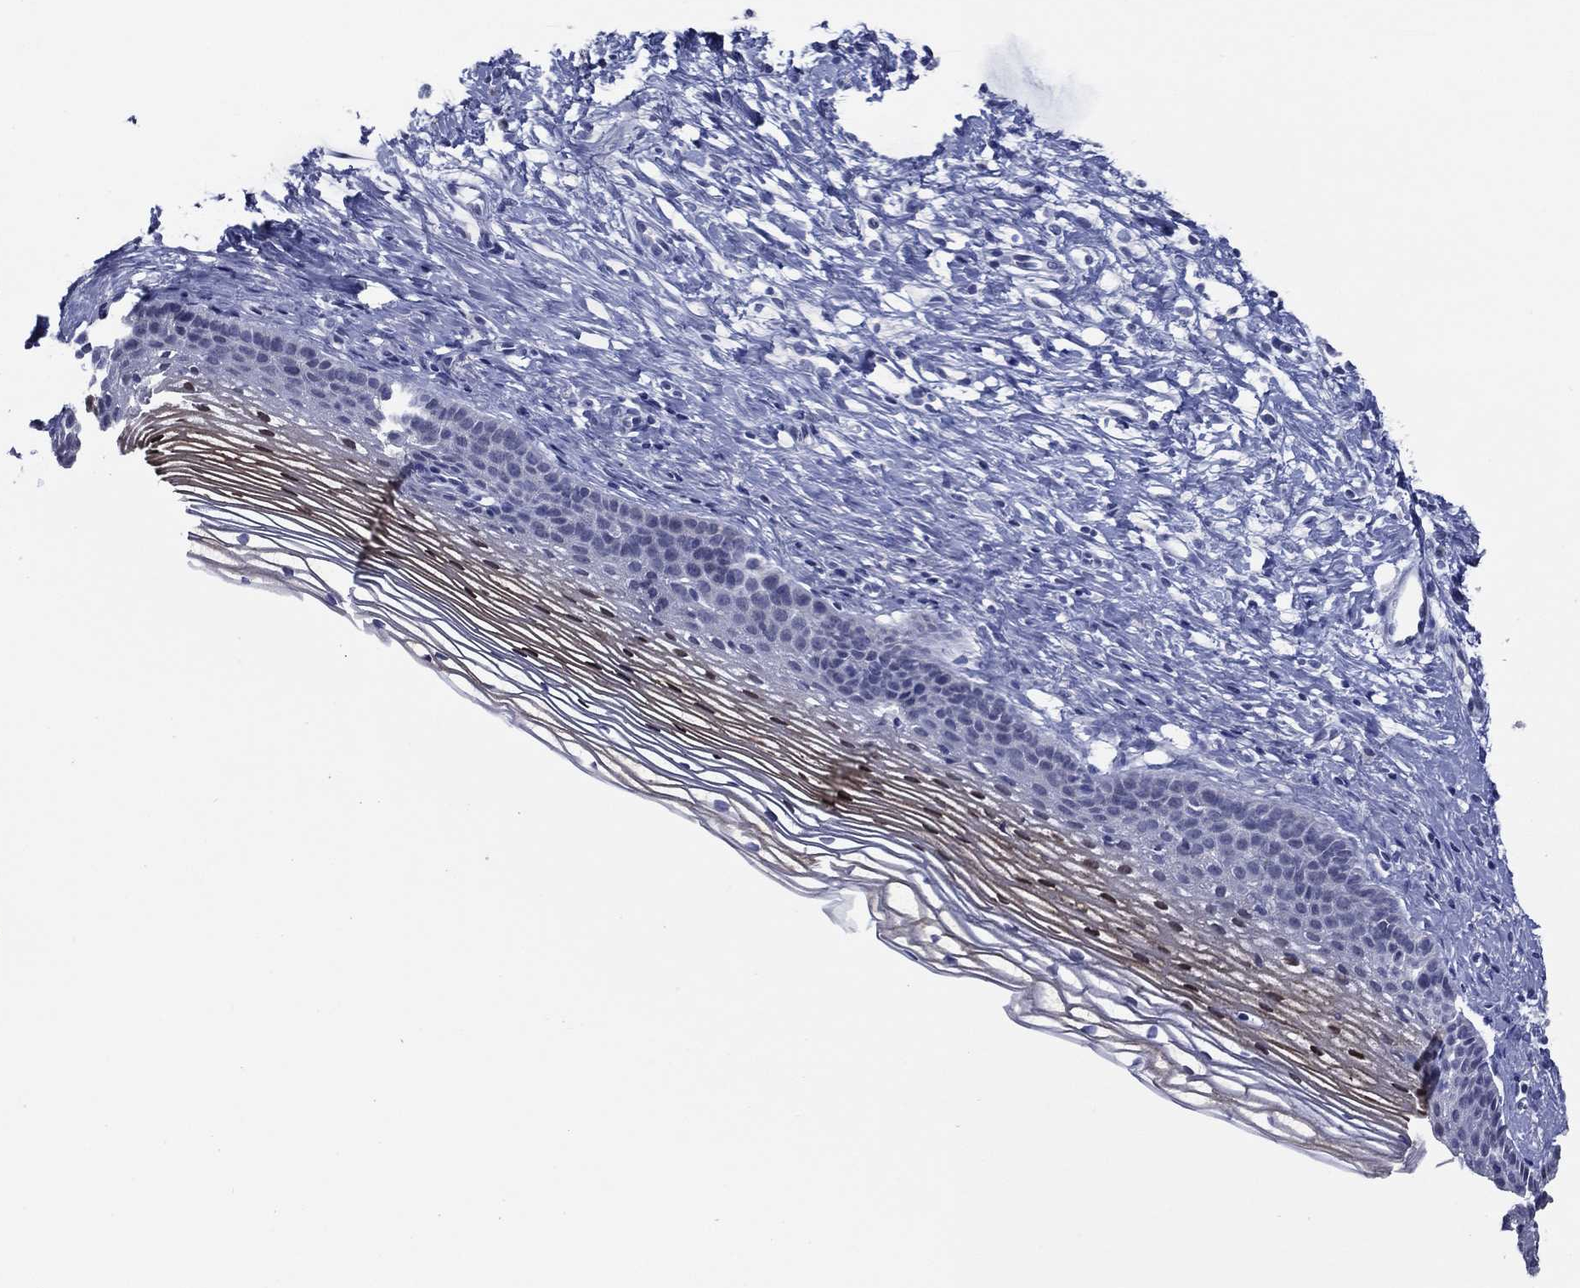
{"staining": {"intensity": "negative", "quantity": "none", "location": "none"}, "tissue": "cervix", "cell_type": "Glandular cells", "image_type": "normal", "snomed": [{"axis": "morphology", "description": "Normal tissue, NOS"}, {"axis": "topography", "description": "Cervix"}], "caption": "Glandular cells show no significant staining in benign cervix. (Brightfield microscopy of DAB IHC at high magnification).", "gene": "SLC13A4", "patient": {"sex": "female", "age": 39}}